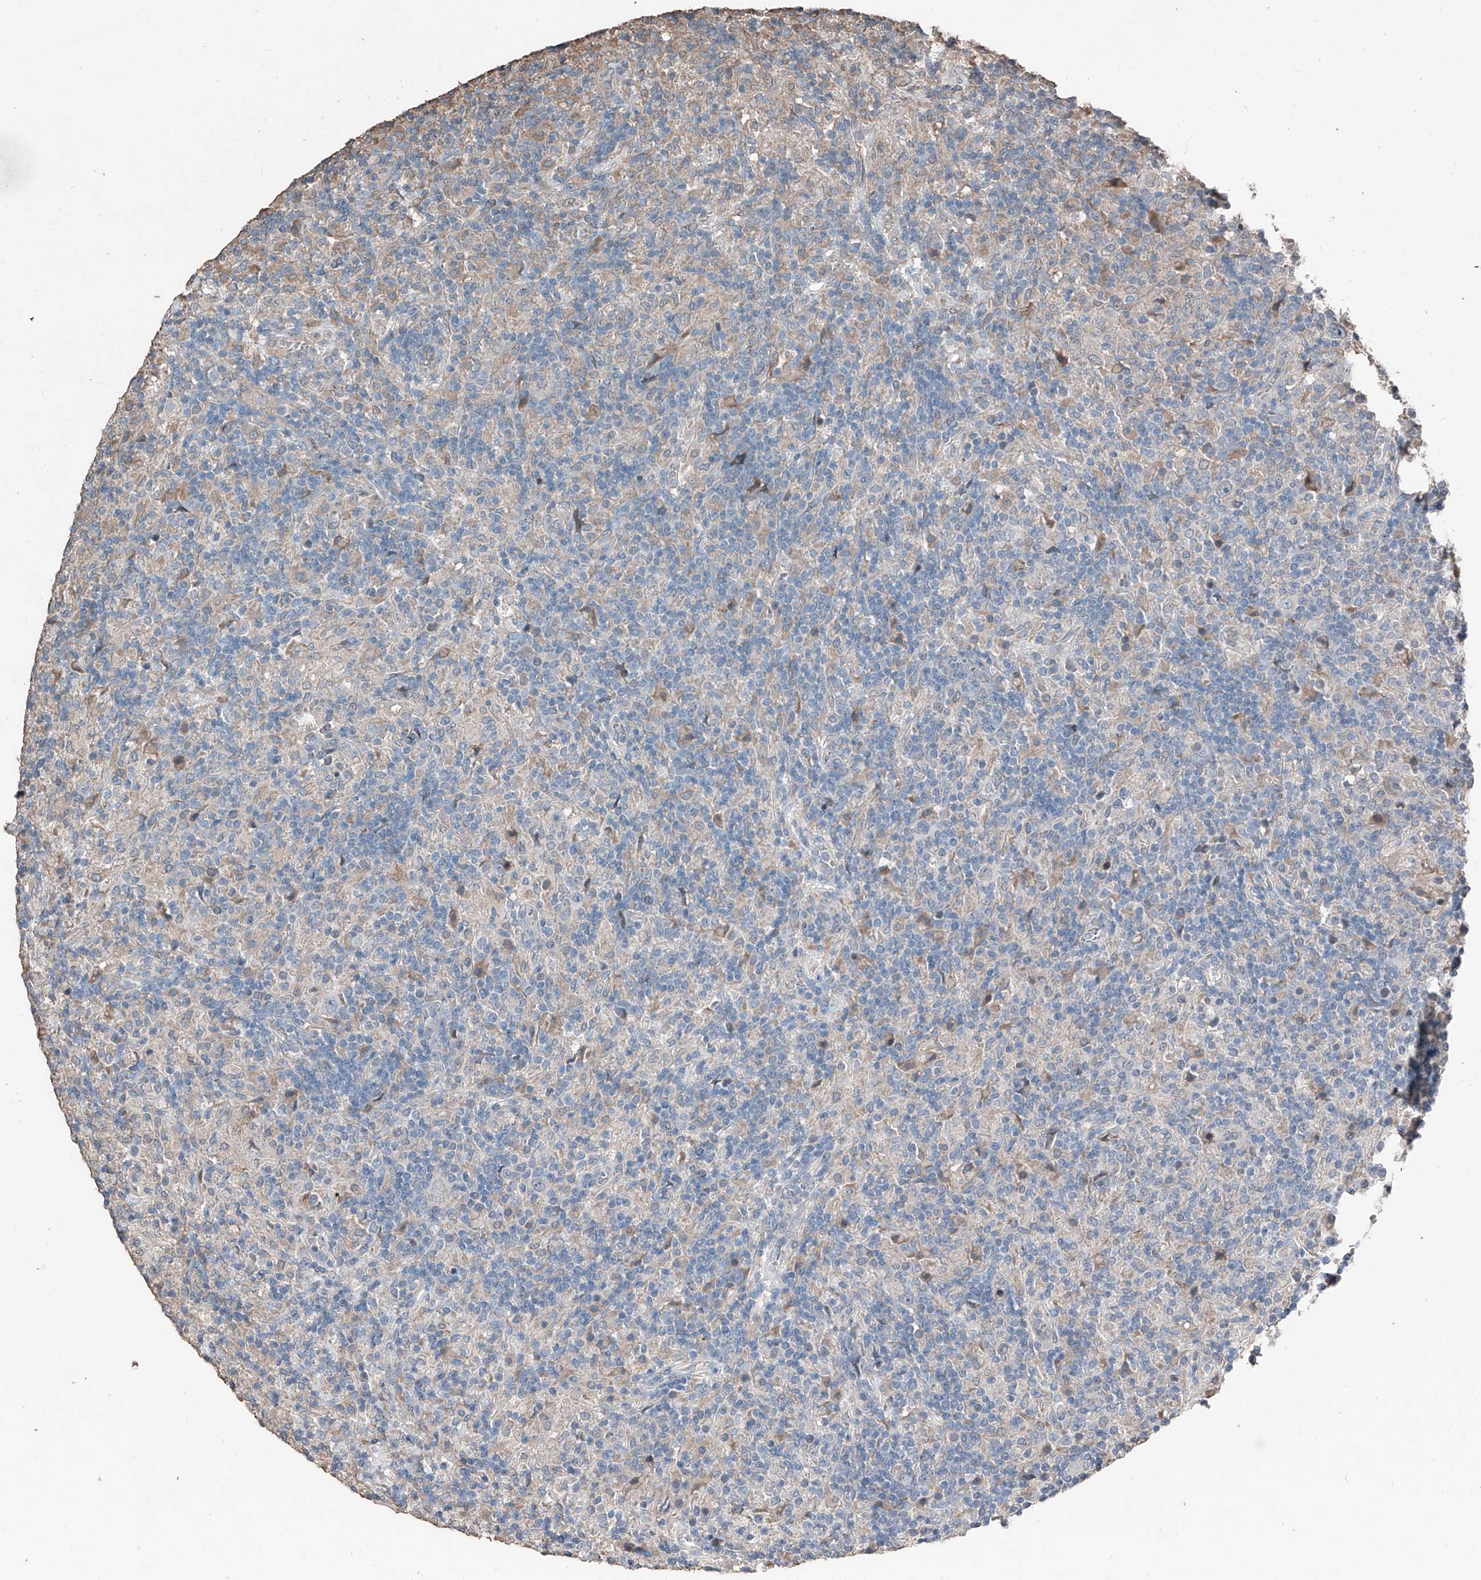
{"staining": {"intensity": "negative", "quantity": "none", "location": "none"}, "tissue": "lymphoma", "cell_type": "Tumor cells", "image_type": "cancer", "snomed": [{"axis": "morphology", "description": "Hodgkin's disease, NOS"}, {"axis": "topography", "description": "Lymph node"}], "caption": "Histopathology image shows no significant protein staining in tumor cells of lymphoma. (DAB immunohistochemistry visualized using brightfield microscopy, high magnification).", "gene": "MAMLD1", "patient": {"sex": "male", "age": 70}}